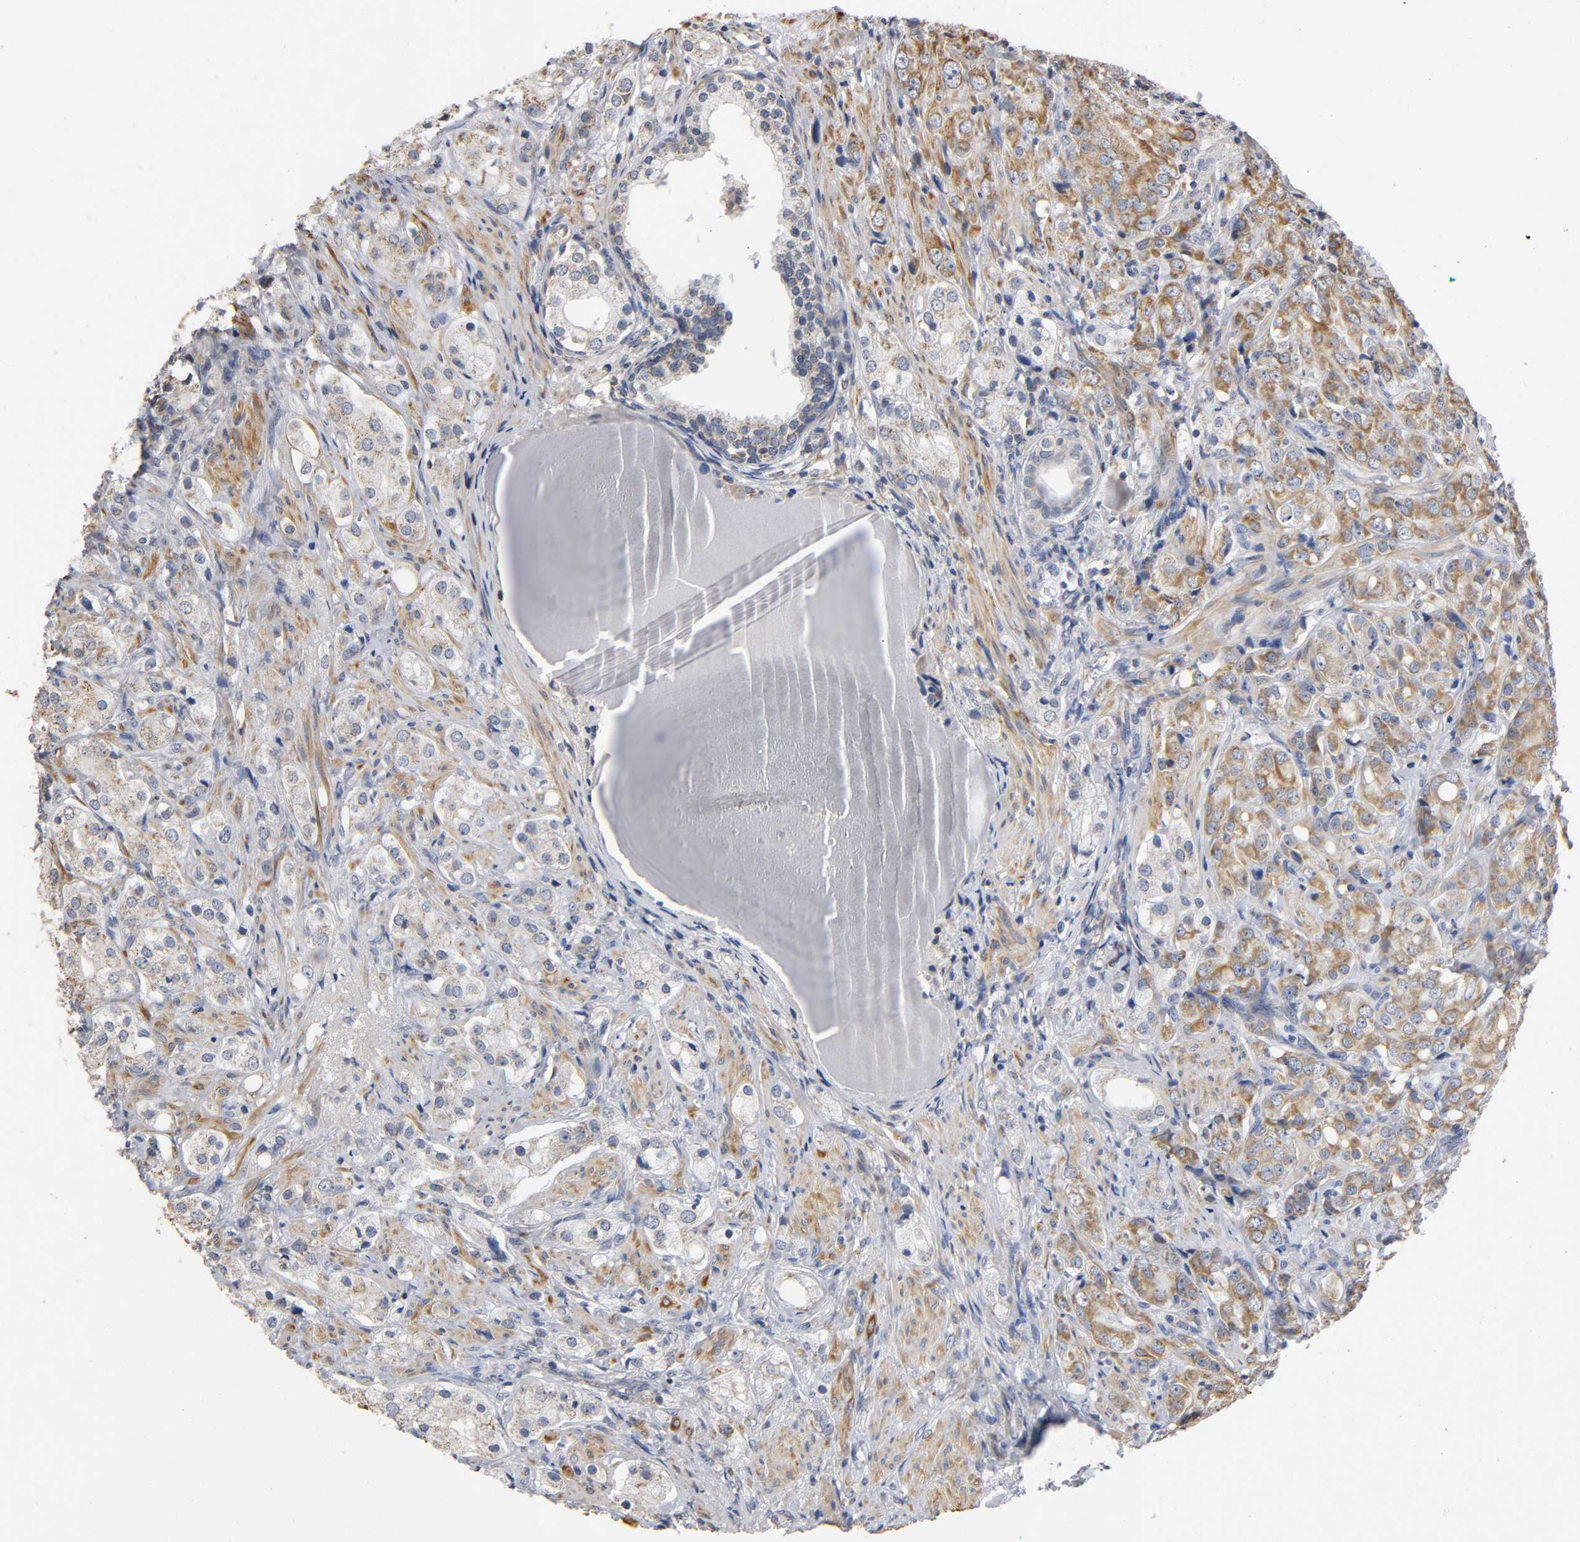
{"staining": {"intensity": "moderate", "quantity": ">75%", "location": "cytoplasmic/membranous"}, "tissue": "prostate cancer", "cell_type": "Tumor cells", "image_type": "cancer", "snomed": [{"axis": "morphology", "description": "Adenocarcinoma, High grade"}, {"axis": "topography", "description": "Prostate"}], "caption": "High-magnification brightfield microscopy of prostate cancer stained with DAB (brown) and counterstained with hematoxylin (blue). tumor cells exhibit moderate cytoplasmic/membranous expression is present in about>75% of cells.", "gene": "SYT16", "patient": {"sex": "male", "age": 68}}